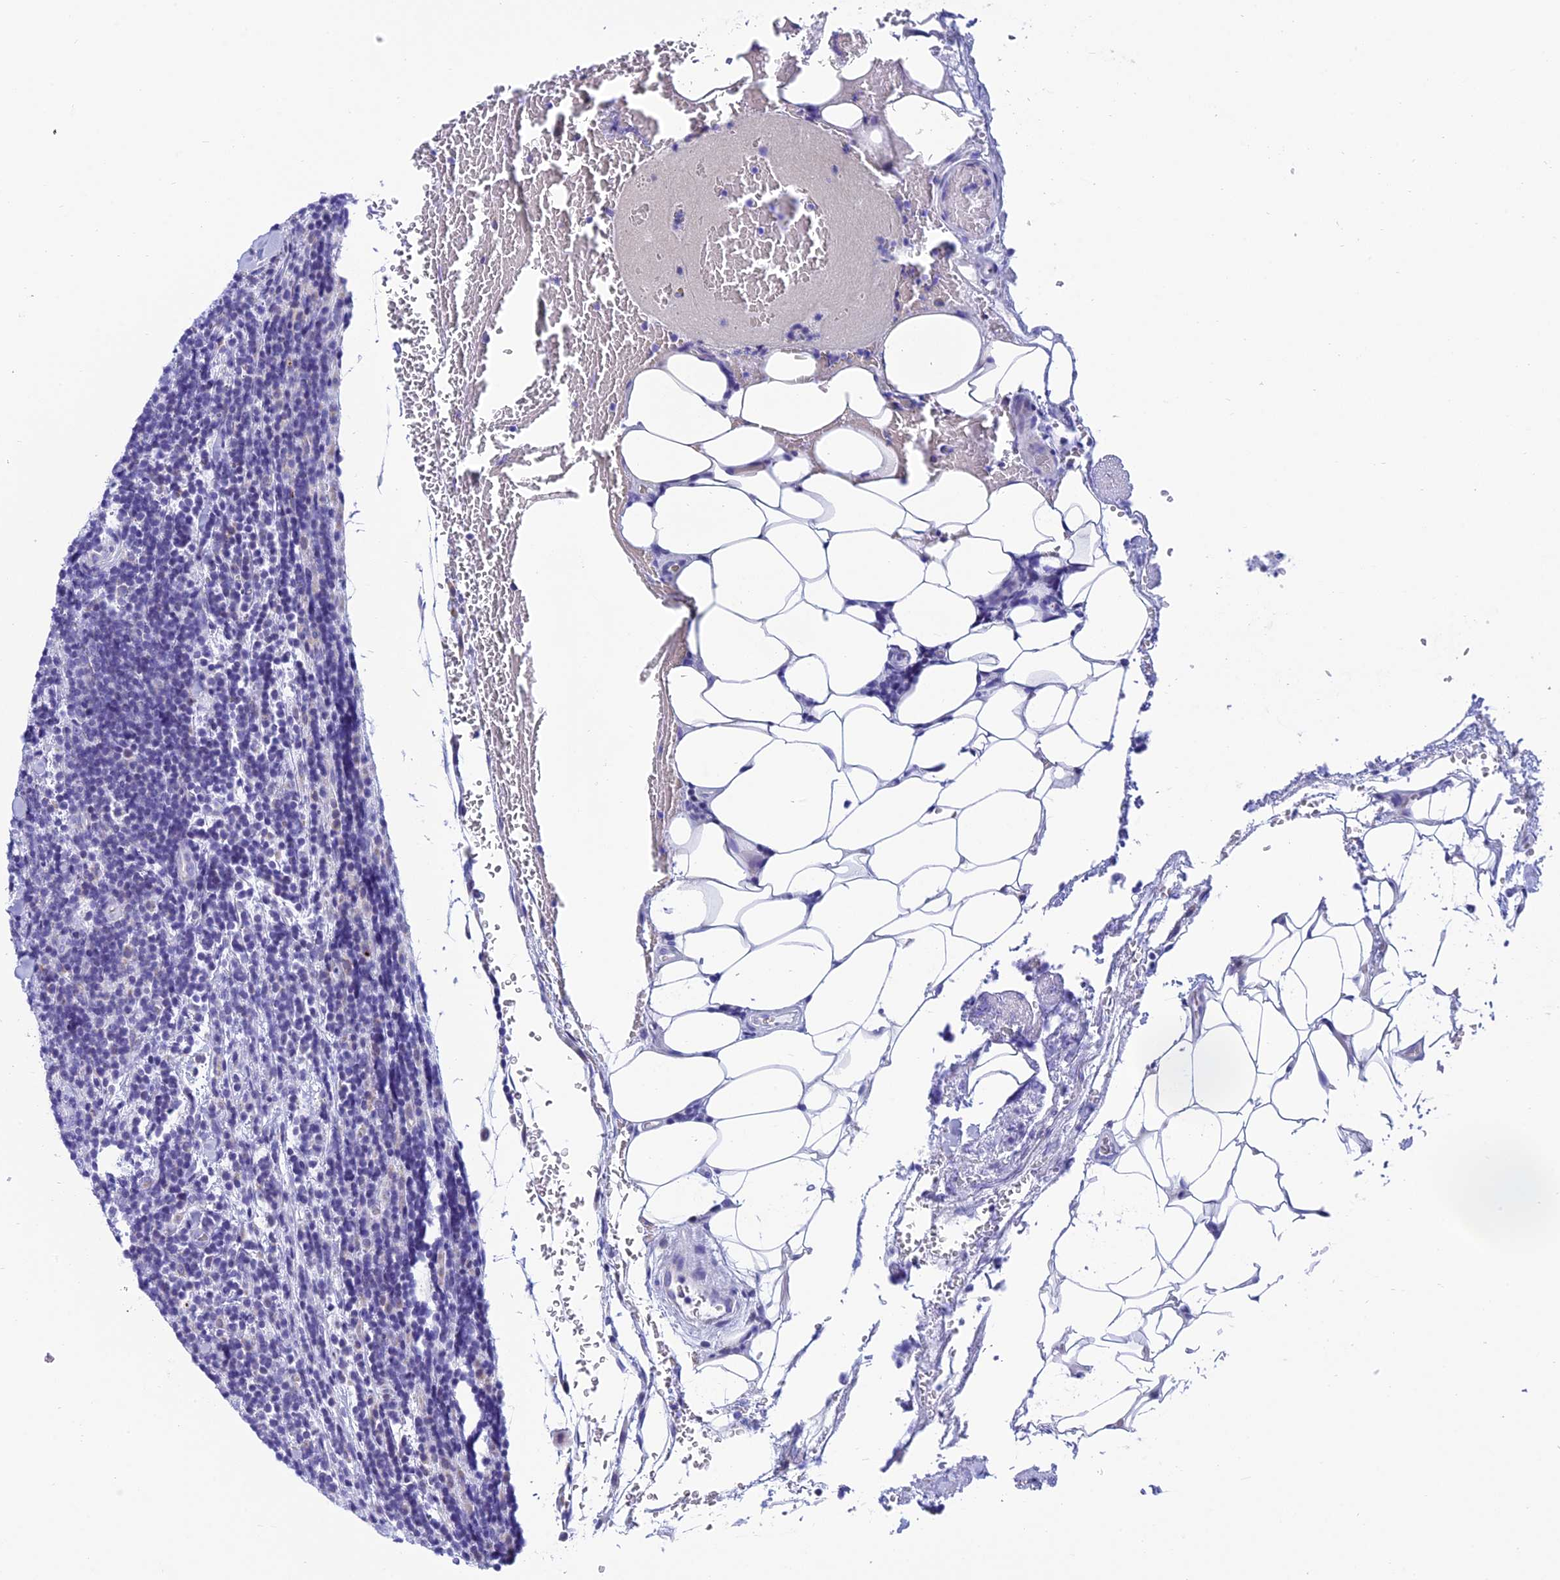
{"staining": {"intensity": "negative", "quantity": "none", "location": "none"}, "tissue": "lymphoma", "cell_type": "Tumor cells", "image_type": "cancer", "snomed": [{"axis": "morphology", "description": "Malignant lymphoma, non-Hodgkin's type, Low grade"}, {"axis": "topography", "description": "Lymph node"}], "caption": "Immunohistochemistry (IHC) histopathology image of neoplastic tissue: human lymphoma stained with DAB (3,3'-diaminobenzidine) demonstrates no significant protein expression in tumor cells. (Stains: DAB immunohistochemistry (IHC) with hematoxylin counter stain, Microscopy: brightfield microscopy at high magnification).", "gene": "REEP4", "patient": {"sex": "male", "age": 66}}